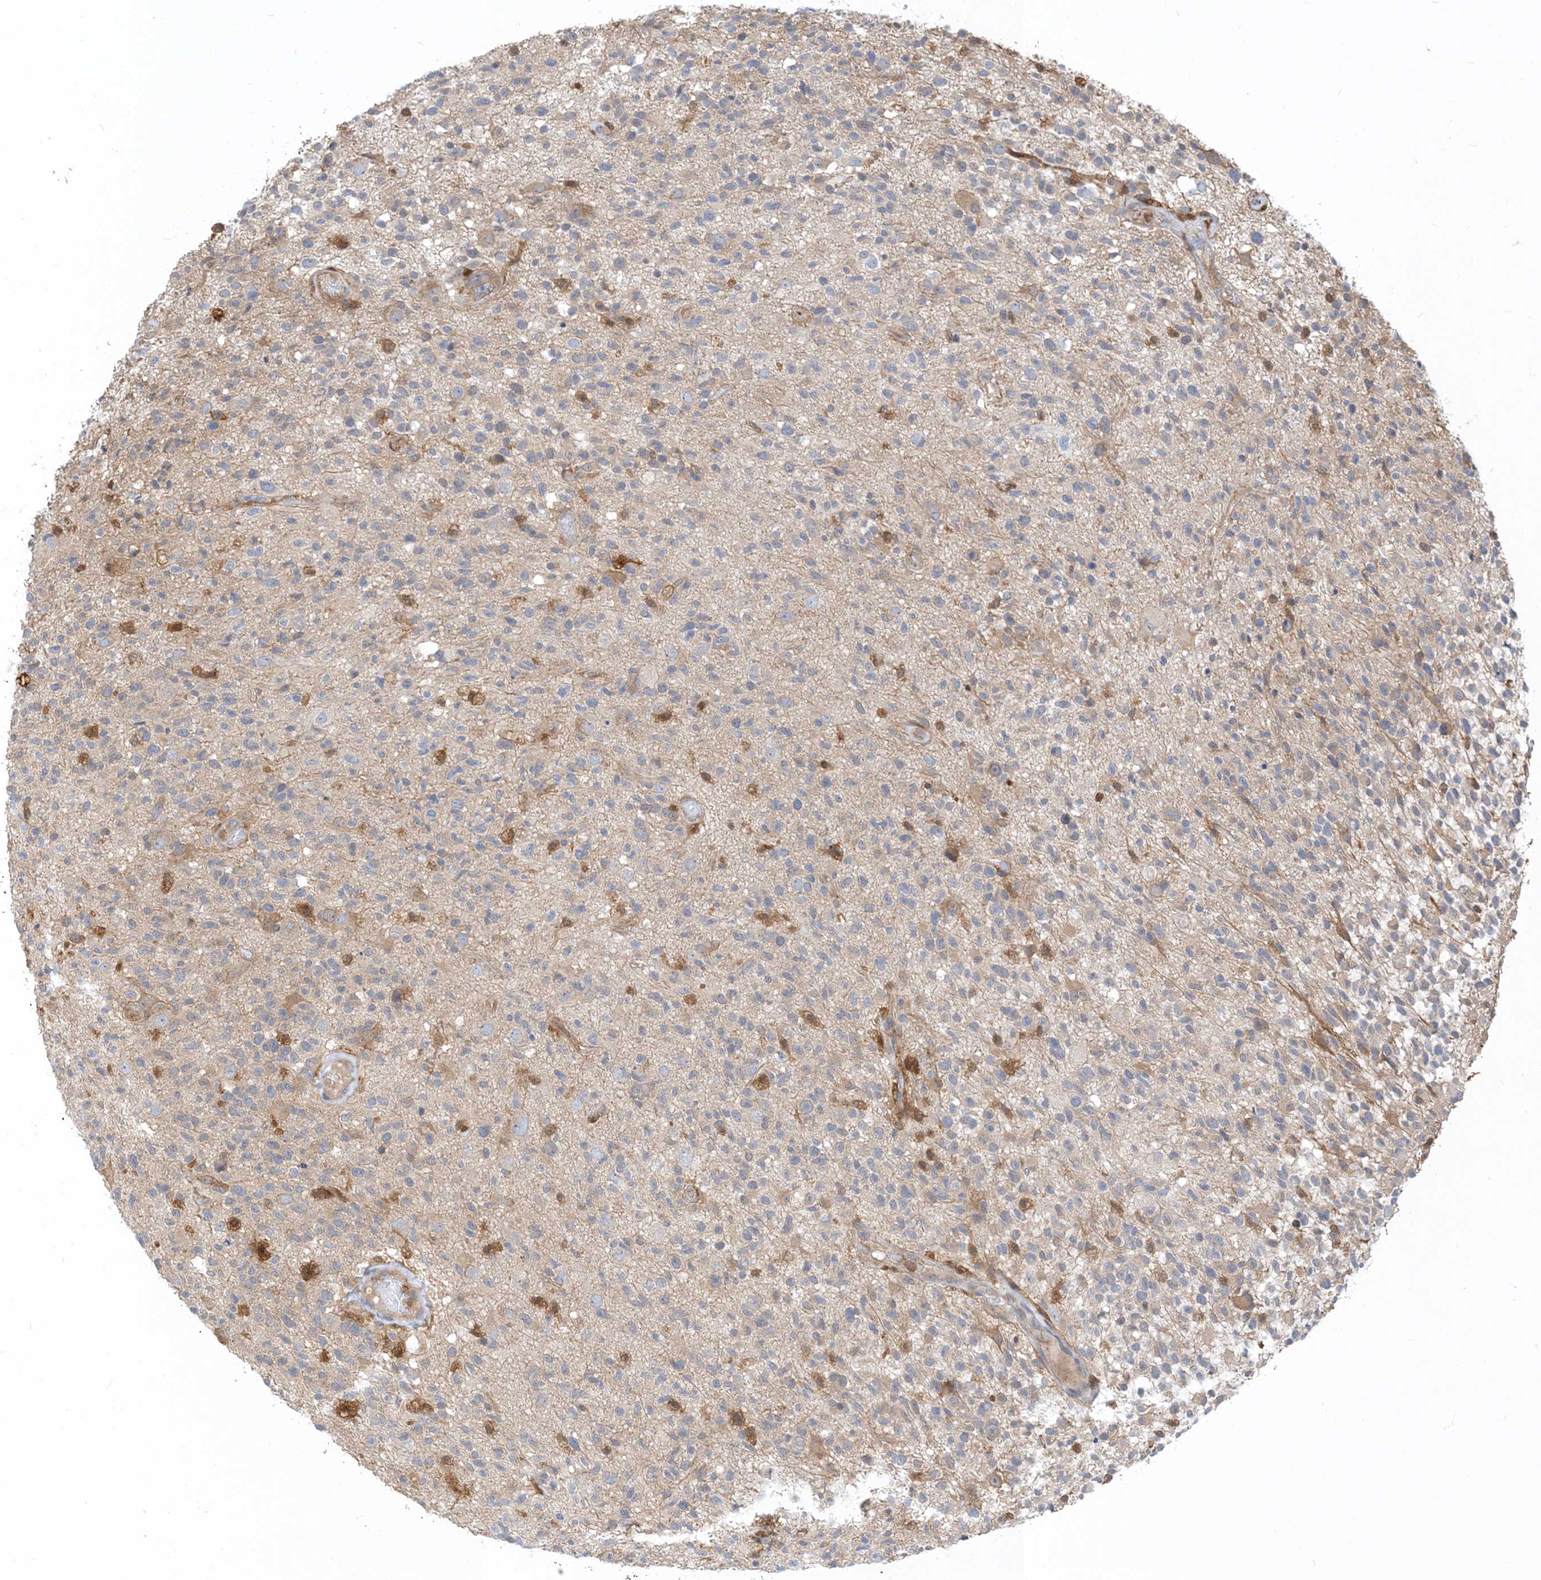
{"staining": {"intensity": "negative", "quantity": "none", "location": "none"}, "tissue": "glioma", "cell_type": "Tumor cells", "image_type": "cancer", "snomed": [{"axis": "morphology", "description": "Glioma, malignant, High grade"}, {"axis": "morphology", "description": "Glioblastoma, NOS"}, {"axis": "topography", "description": "Brain"}], "caption": "IHC micrograph of human glioma stained for a protein (brown), which demonstrates no staining in tumor cells.", "gene": "NAGK", "patient": {"sex": "male", "age": 60}}